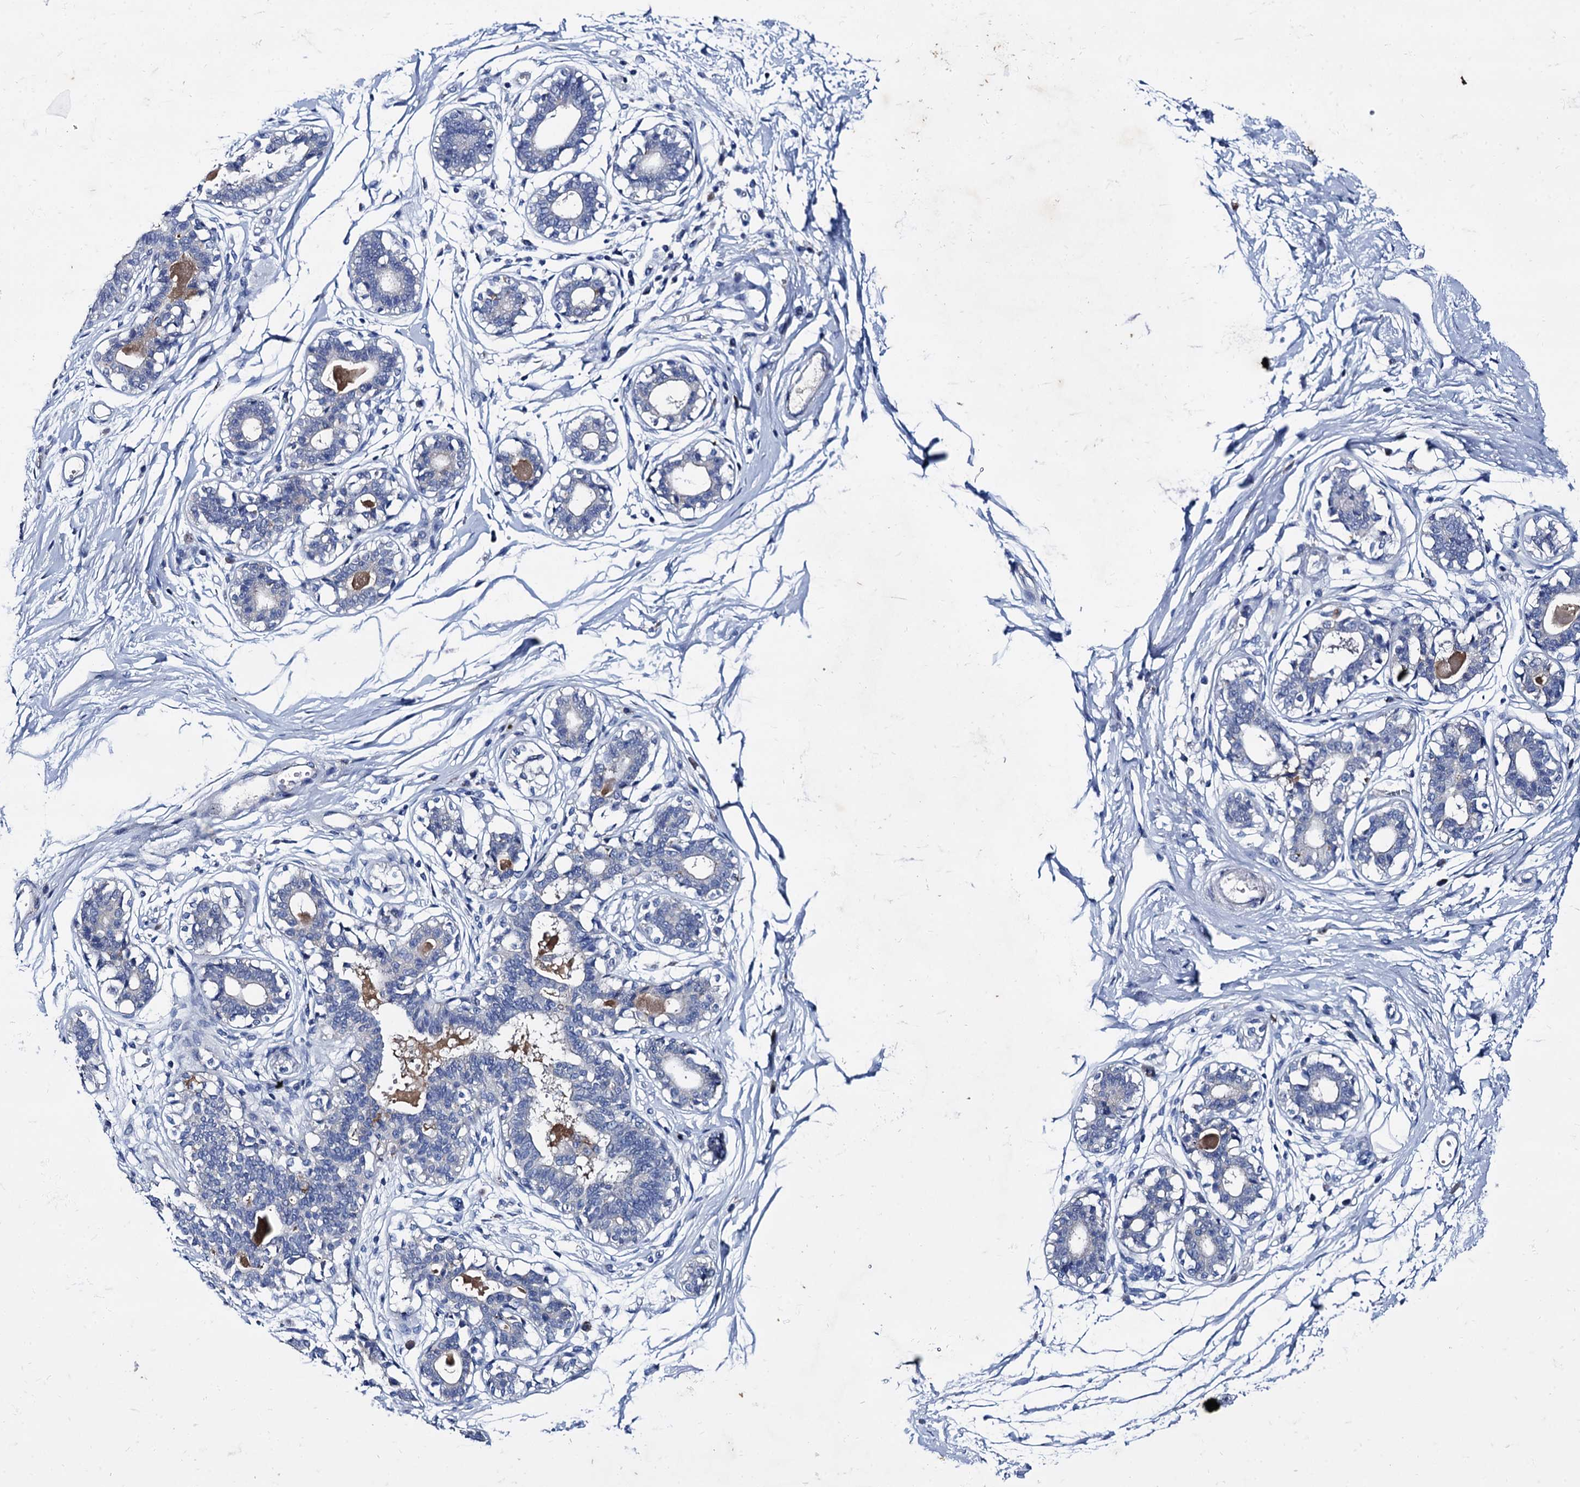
{"staining": {"intensity": "negative", "quantity": "none", "location": "none"}, "tissue": "breast", "cell_type": "Adipocytes", "image_type": "normal", "snomed": [{"axis": "morphology", "description": "Normal tissue, NOS"}, {"axis": "topography", "description": "Breast"}], "caption": "The IHC image has no significant positivity in adipocytes of breast. Nuclei are stained in blue.", "gene": "TMEM72", "patient": {"sex": "female", "age": 45}}